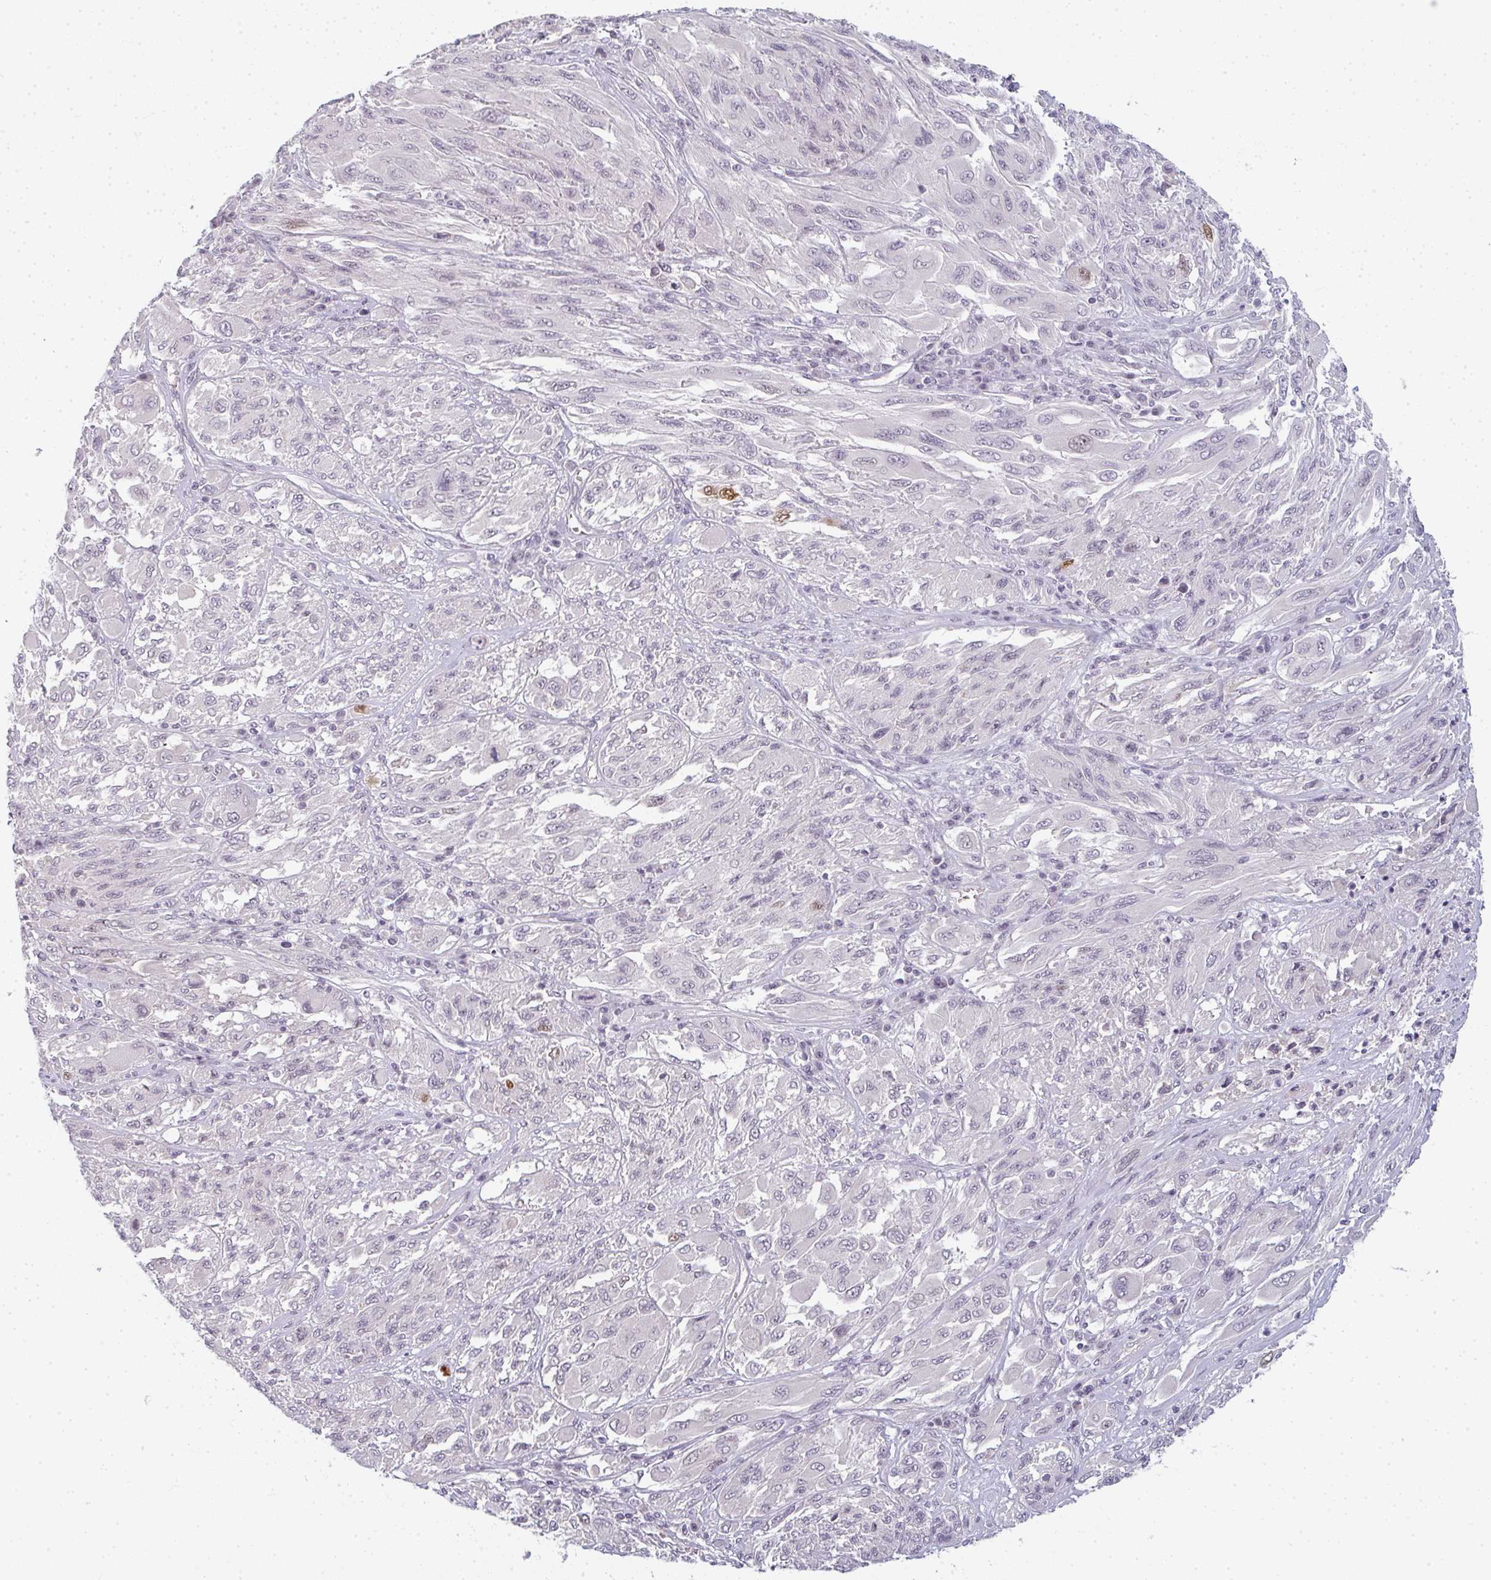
{"staining": {"intensity": "moderate", "quantity": "<25%", "location": "nuclear"}, "tissue": "melanoma", "cell_type": "Tumor cells", "image_type": "cancer", "snomed": [{"axis": "morphology", "description": "Malignant melanoma, NOS"}, {"axis": "topography", "description": "Skin"}], "caption": "High-power microscopy captured an immunohistochemistry (IHC) micrograph of malignant melanoma, revealing moderate nuclear expression in about <25% of tumor cells.", "gene": "RBBP6", "patient": {"sex": "female", "age": 91}}